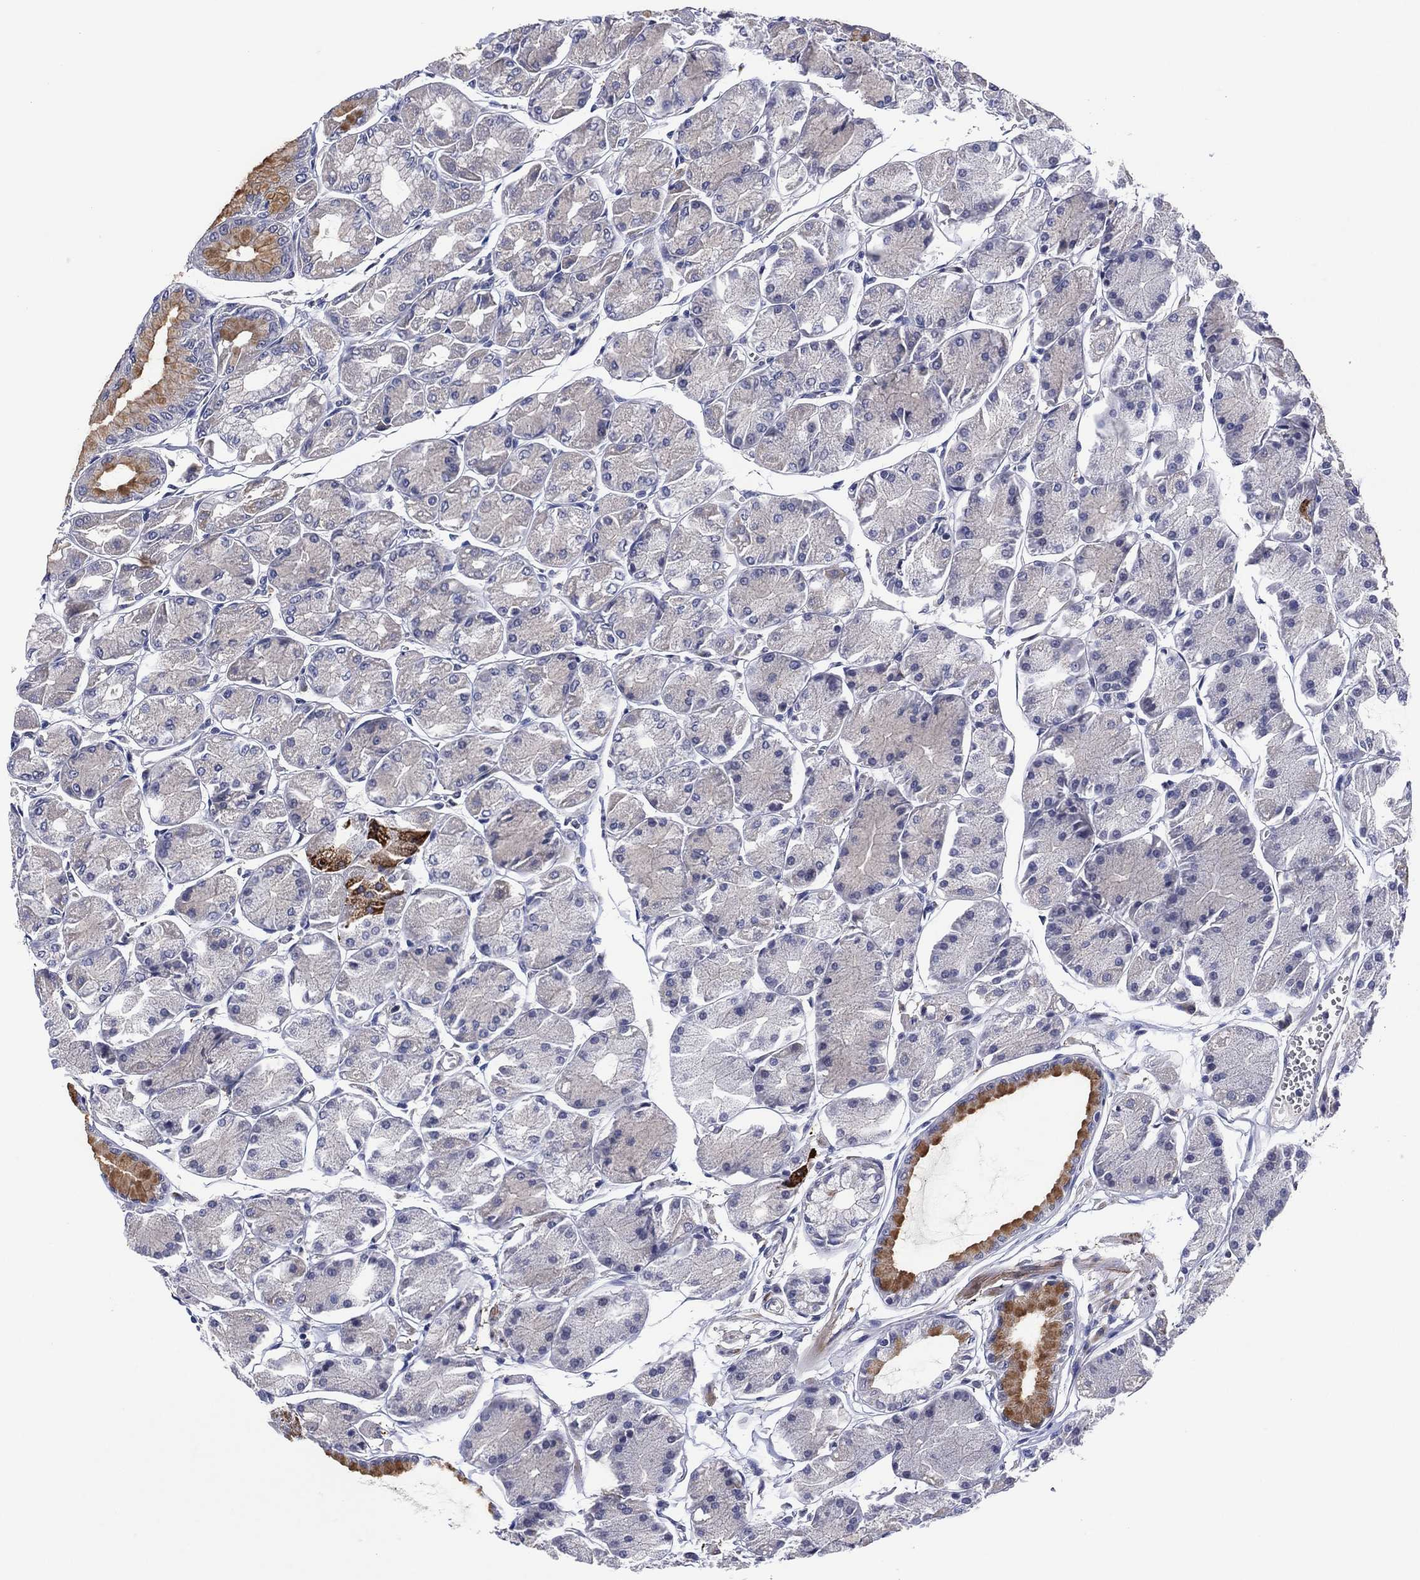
{"staining": {"intensity": "moderate", "quantity": "<25%", "location": "cytoplasmic/membranous"}, "tissue": "stomach", "cell_type": "Glandular cells", "image_type": "normal", "snomed": [{"axis": "morphology", "description": "Normal tissue, NOS"}, {"axis": "topography", "description": "Stomach, upper"}], "caption": "High-magnification brightfield microscopy of normal stomach stained with DAB (3,3'-diaminobenzidine) (brown) and counterstained with hematoxylin (blue). glandular cells exhibit moderate cytoplasmic/membranous staining is seen in approximately<25% of cells.", "gene": "CLIP3", "patient": {"sex": "male", "age": 60}}